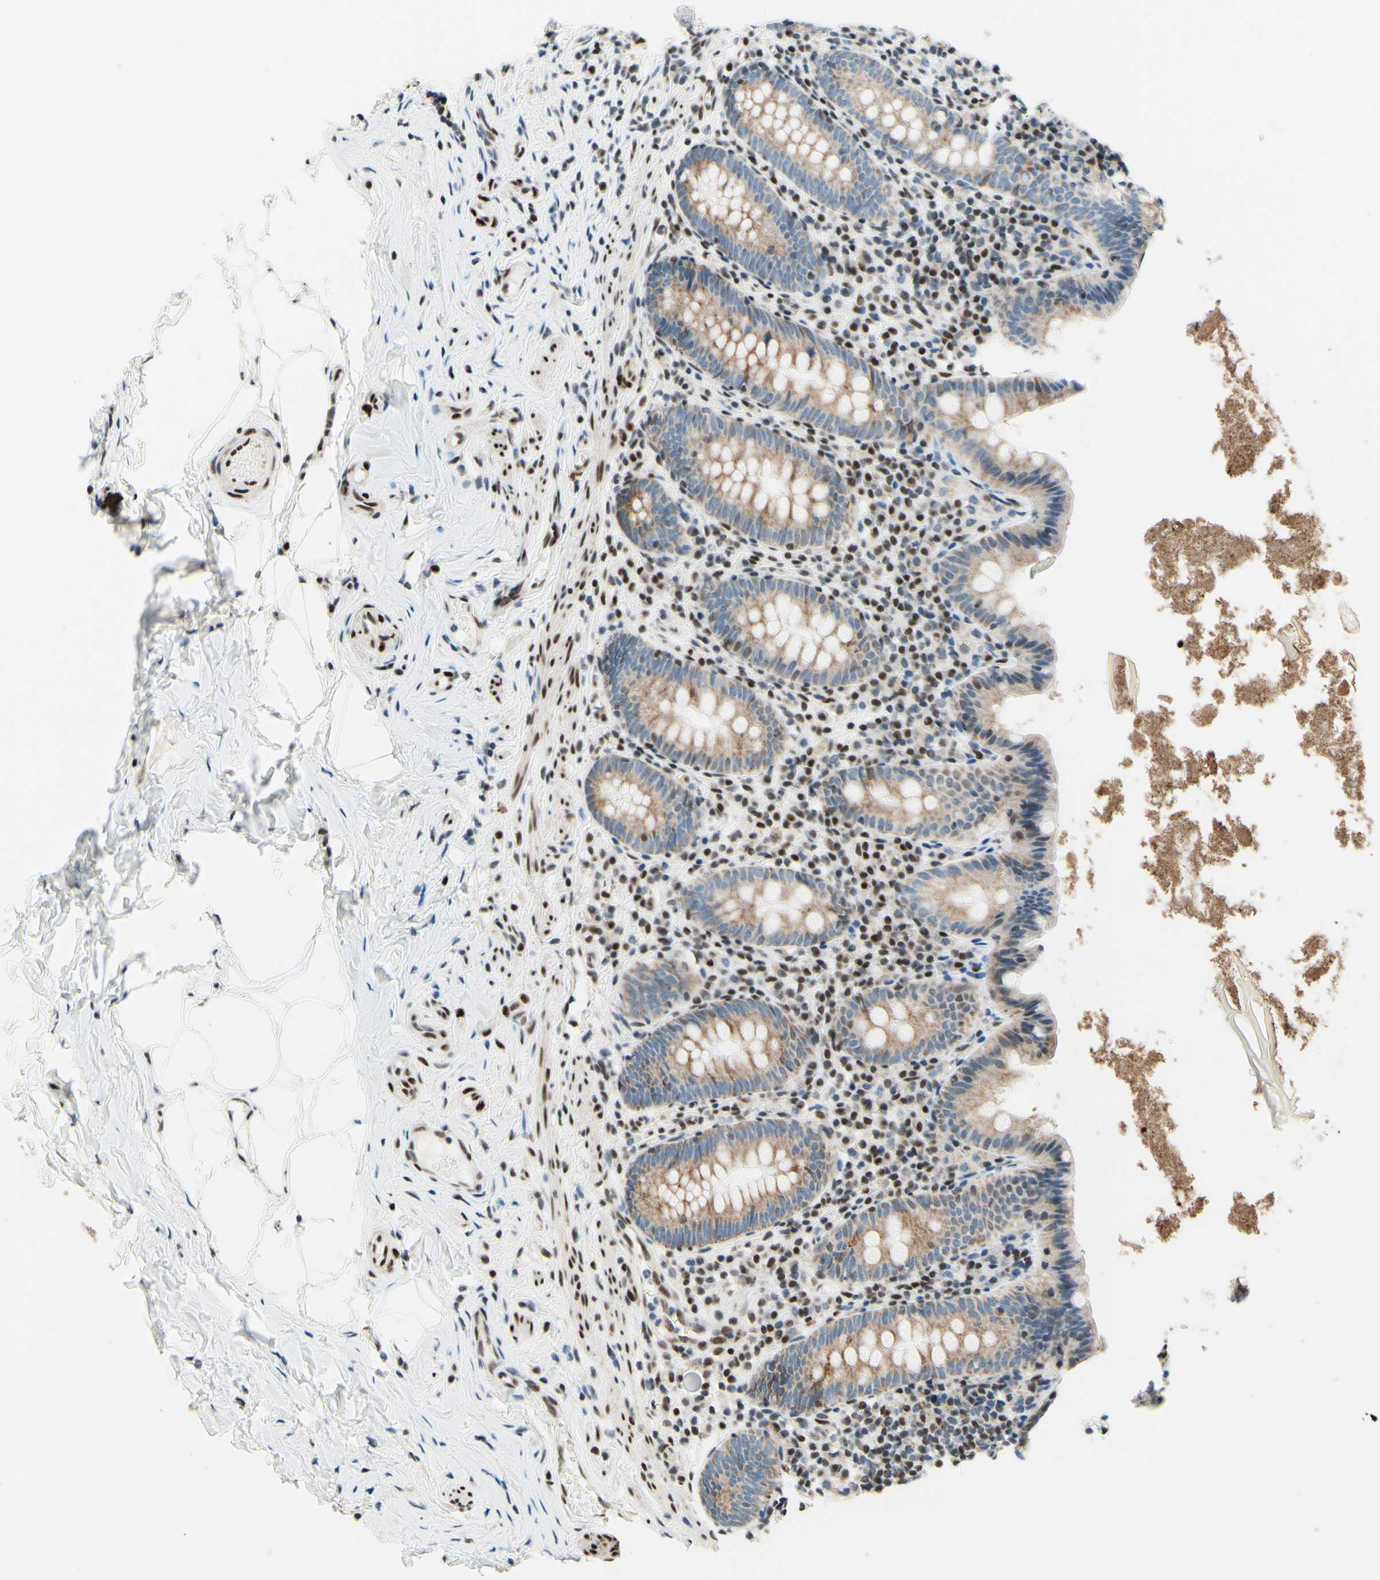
{"staining": {"intensity": "weak", "quantity": ">75%", "location": "cytoplasmic/membranous"}, "tissue": "appendix", "cell_type": "Glandular cells", "image_type": "normal", "snomed": [{"axis": "morphology", "description": "Normal tissue, NOS"}, {"axis": "topography", "description": "Appendix"}], "caption": "Appendix stained for a protein shows weak cytoplasmic/membranous positivity in glandular cells.", "gene": "CBX7", "patient": {"sex": "male", "age": 52}}